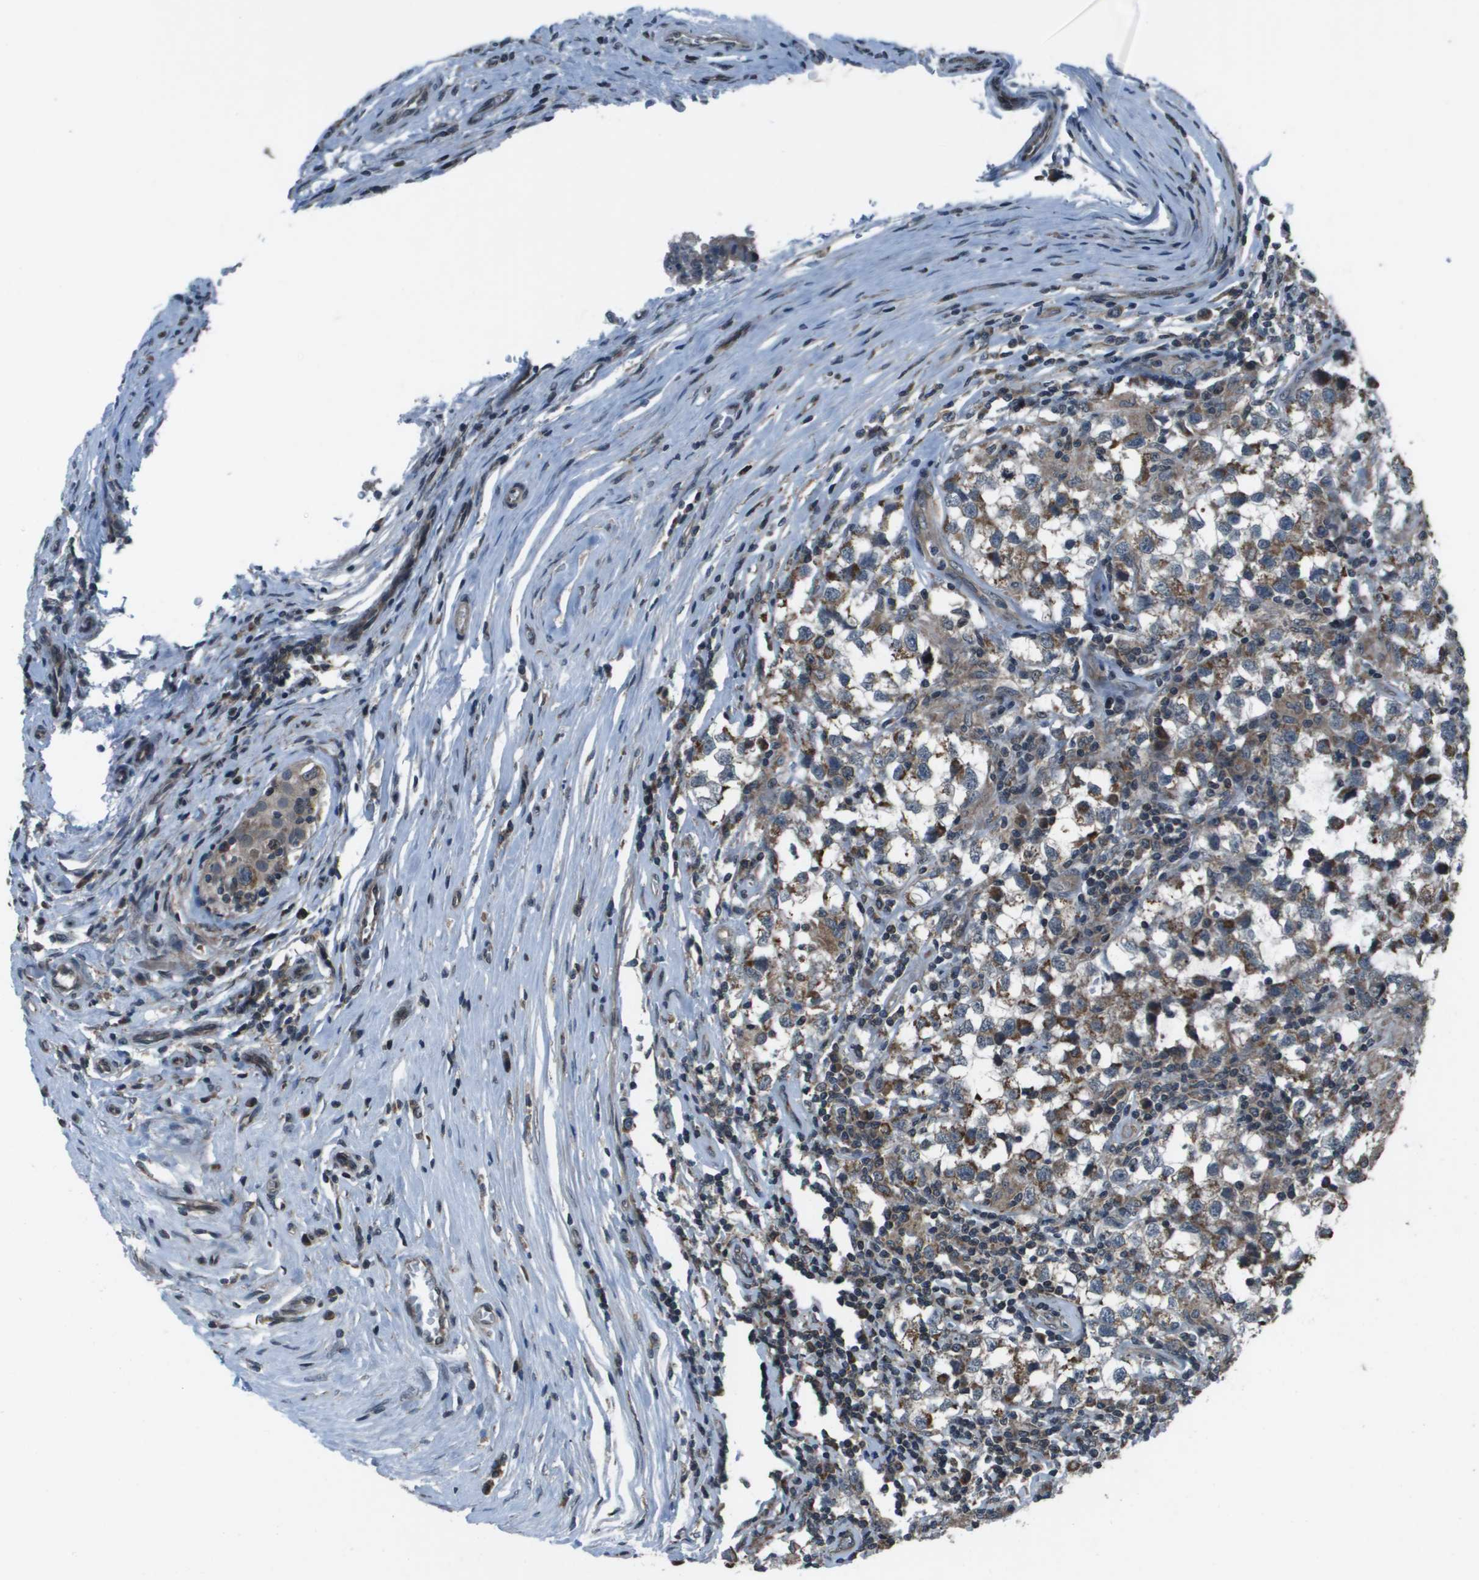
{"staining": {"intensity": "moderate", "quantity": ">75%", "location": "cytoplasmic/membranous"}, "tissue": "testis cancer", "cell_type": "Tumor cells", "image_type": "cancer", "snomed": [{"axis": "morphology", "description": "Carcinoma, Embryonal, NOS"}, {"axis": "topography", "description": "Testis"}], "caption": "Protein staining demonstrates moderate cytoplasmic/membranous staining in approximately >75% of tumor cells in testis embryonal carcinoma.", "gene": "PPFIA1", "patient": {"sex": "male", "age": 21}}